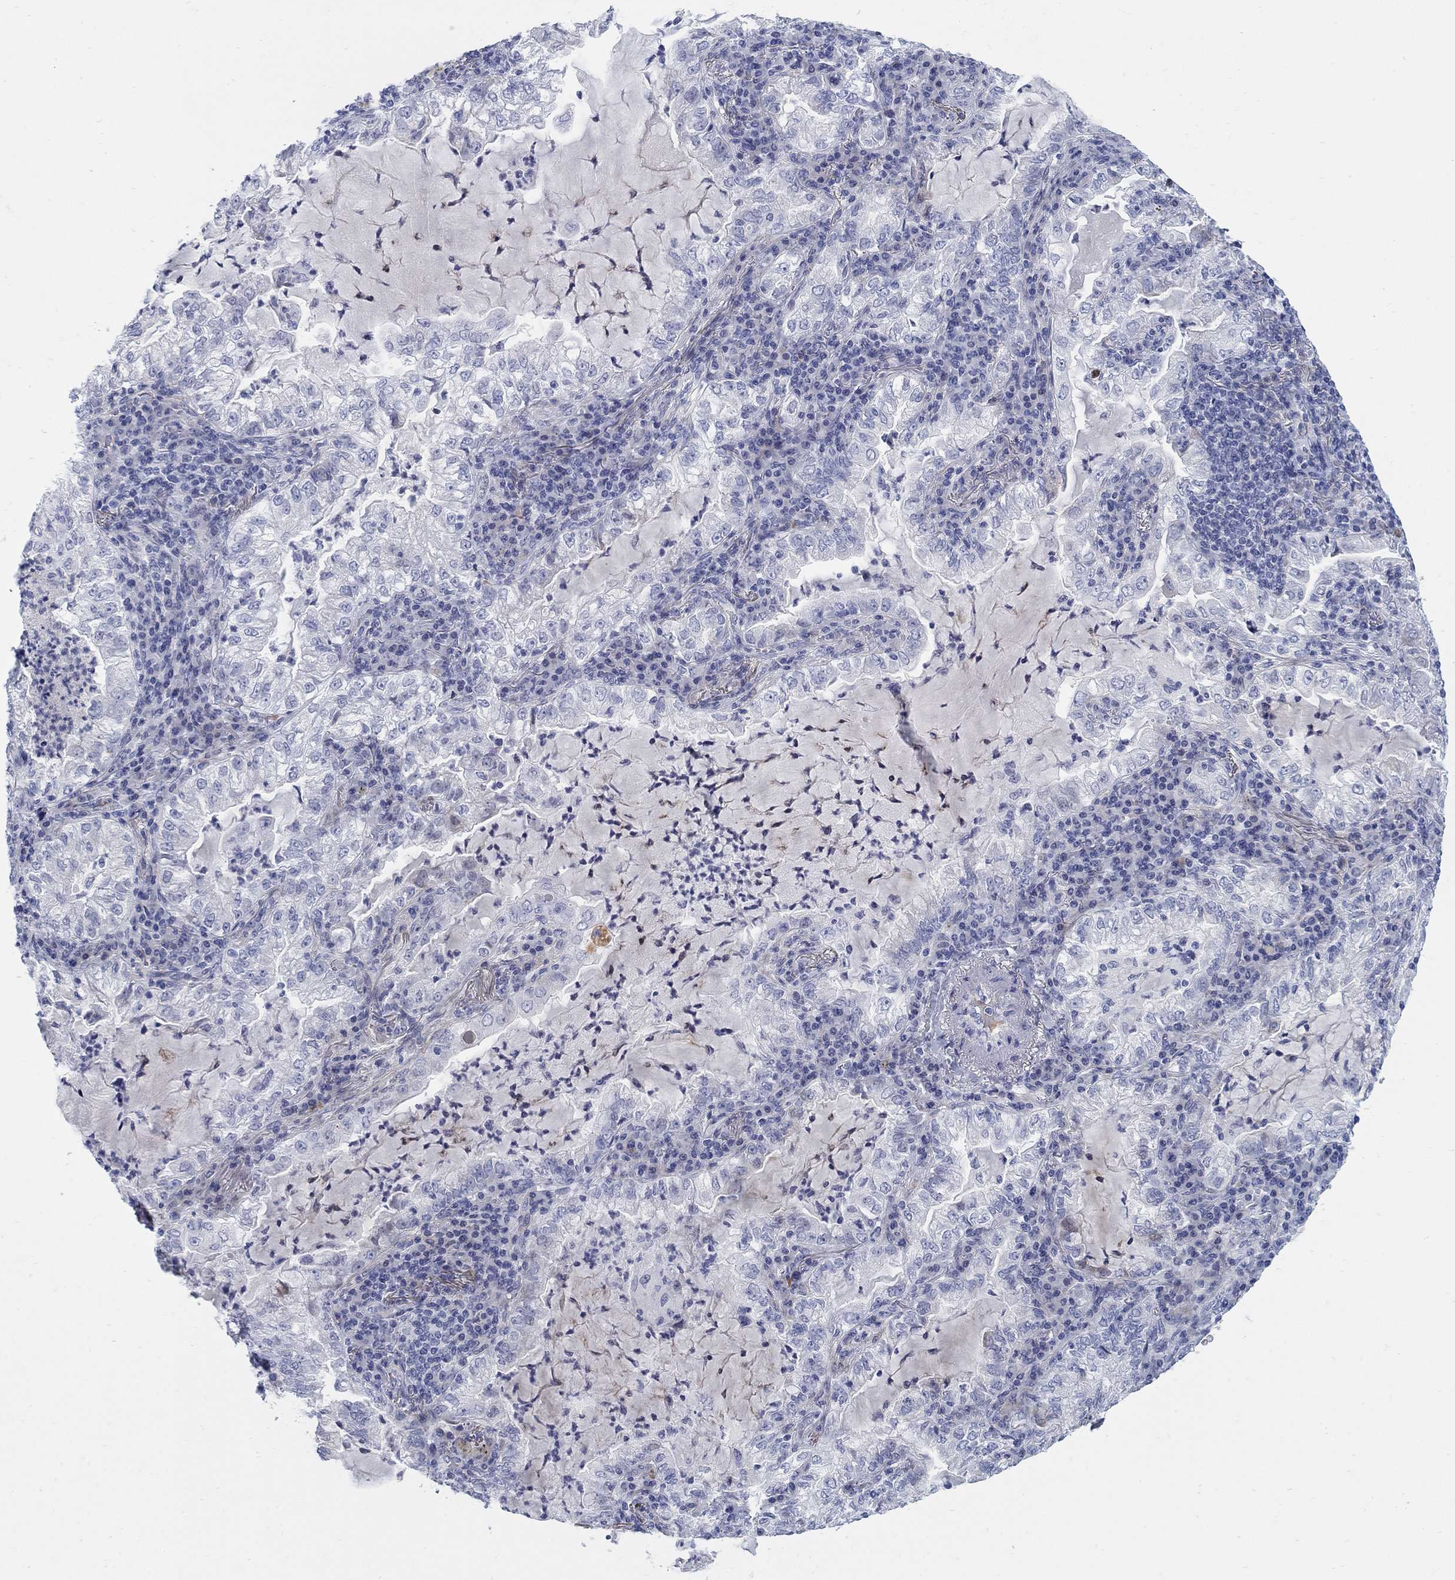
{"staining": {"intensity": "negative", "quantity": "none", "location": "none"}, "tissue": "lung cancer", "cell_type": "Tumor cells", "image_type": "cancer", "snomed": [{"axis": "morphology", "description": "Adenocarcinoma, NOS"}, {"axis": "topography", "description": "Lung"}], "caption": "This is a histopathology image of immunohistochemistry (IHC) staining of lung cancer, which shows no positivity in tumor cells.", "gene": "HEATR4", "patient": {"sex": "female", "age": 73}}